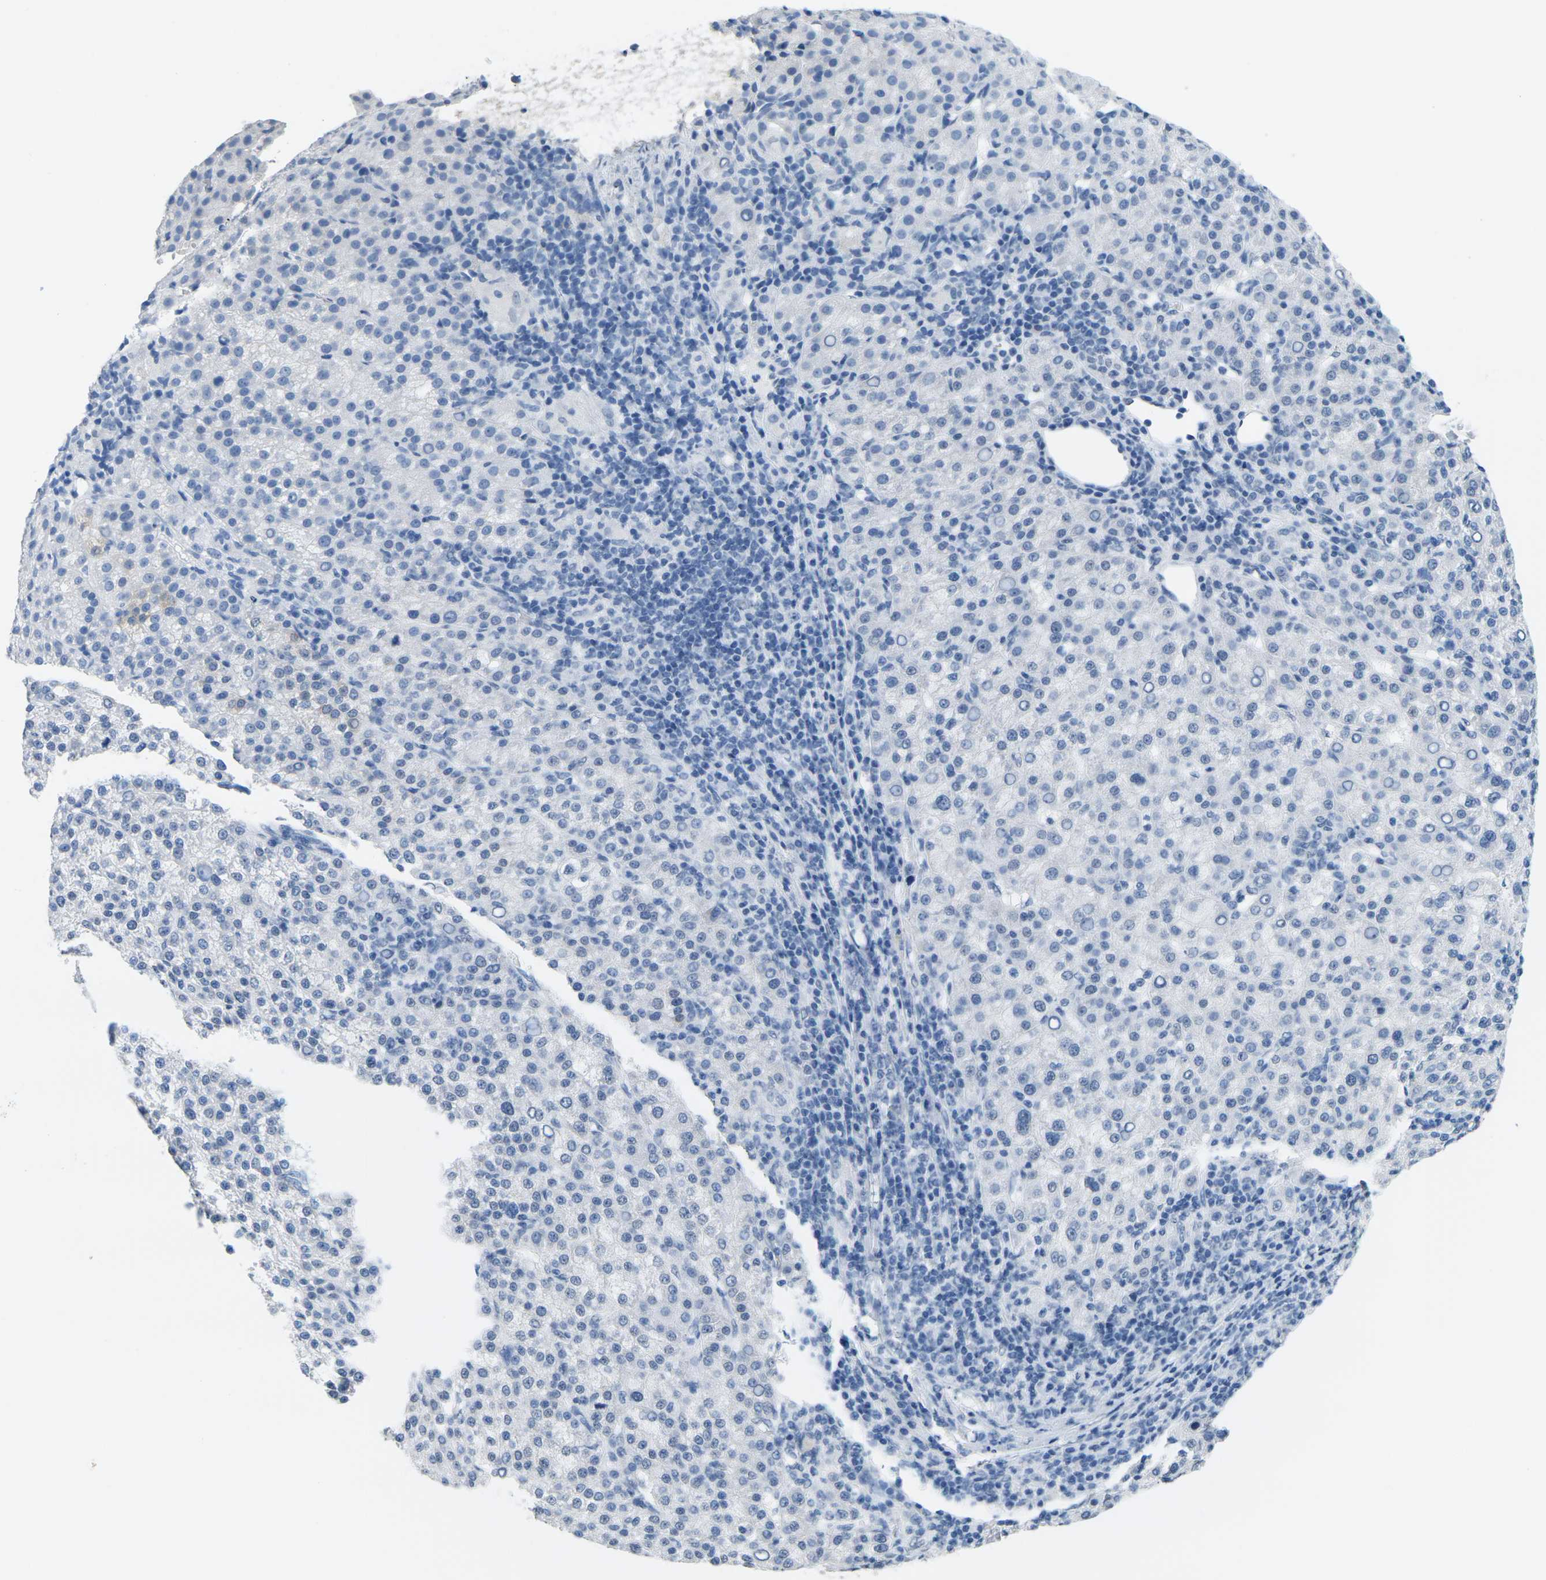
{"staining": {"intensity": "negative", "quantity": "none", "location": "none"}, "tissue": "liver cancer", "cell_type": "Tumor cells", "image_type": "cancer", "snomed": [{"axis": "morphology", "description": "Carcinoma, Hepatocellular, NOS"}, {"axis": "topography", "description": "Liver"}], "caption": "Tumor cells are negative for protein expression in human hepatocellular carcinoma (liver). (Brightfield microscopy of DAB (3,3'-diaminobenzidine) immunohistochemistry at high magnification).", "gene": "CTAG1A", "patient": {"sex": "female", "age": 58}}